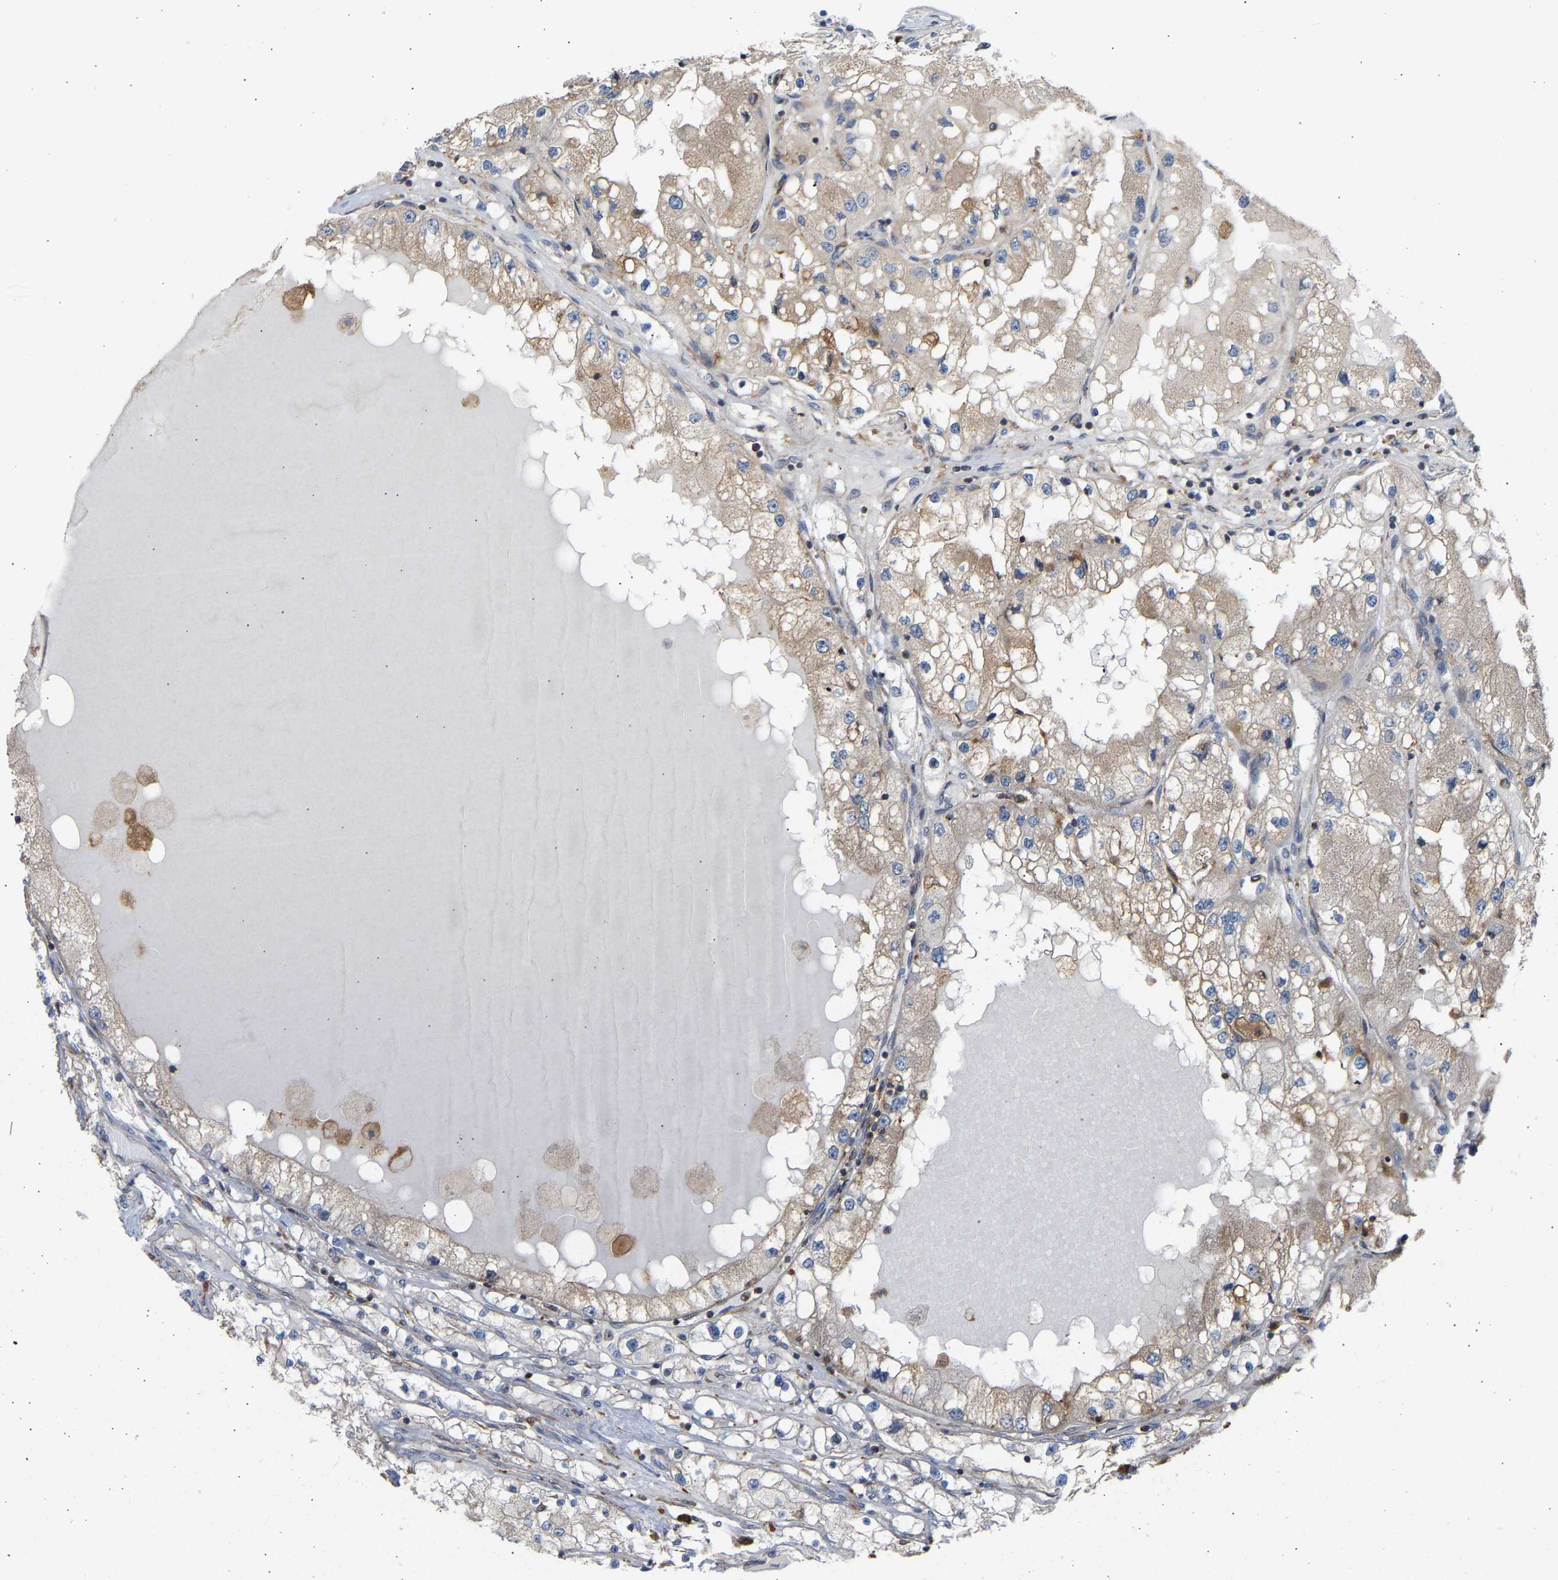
{"staining": {"intensity": "weak", "quantity": ">75%", "location": "cytoplasmic/membranous"}, "tissue": "renal cancer", "cell_type": "Tumor cells", "image_type": "cancer", "snomed": [{"axis": "morphology", "description": "Adenocarcinoma, NOS"}, {"axis": "topography", "description": "Kidney"}], "caption": "Protein analysis of adenocarcinoma (renal) tissue shows weak cytoplasmic/membranous positivity in about >75% of tumor cells.", "gene": "GCN1", "patient": {"sex": "male", "age": 68}}